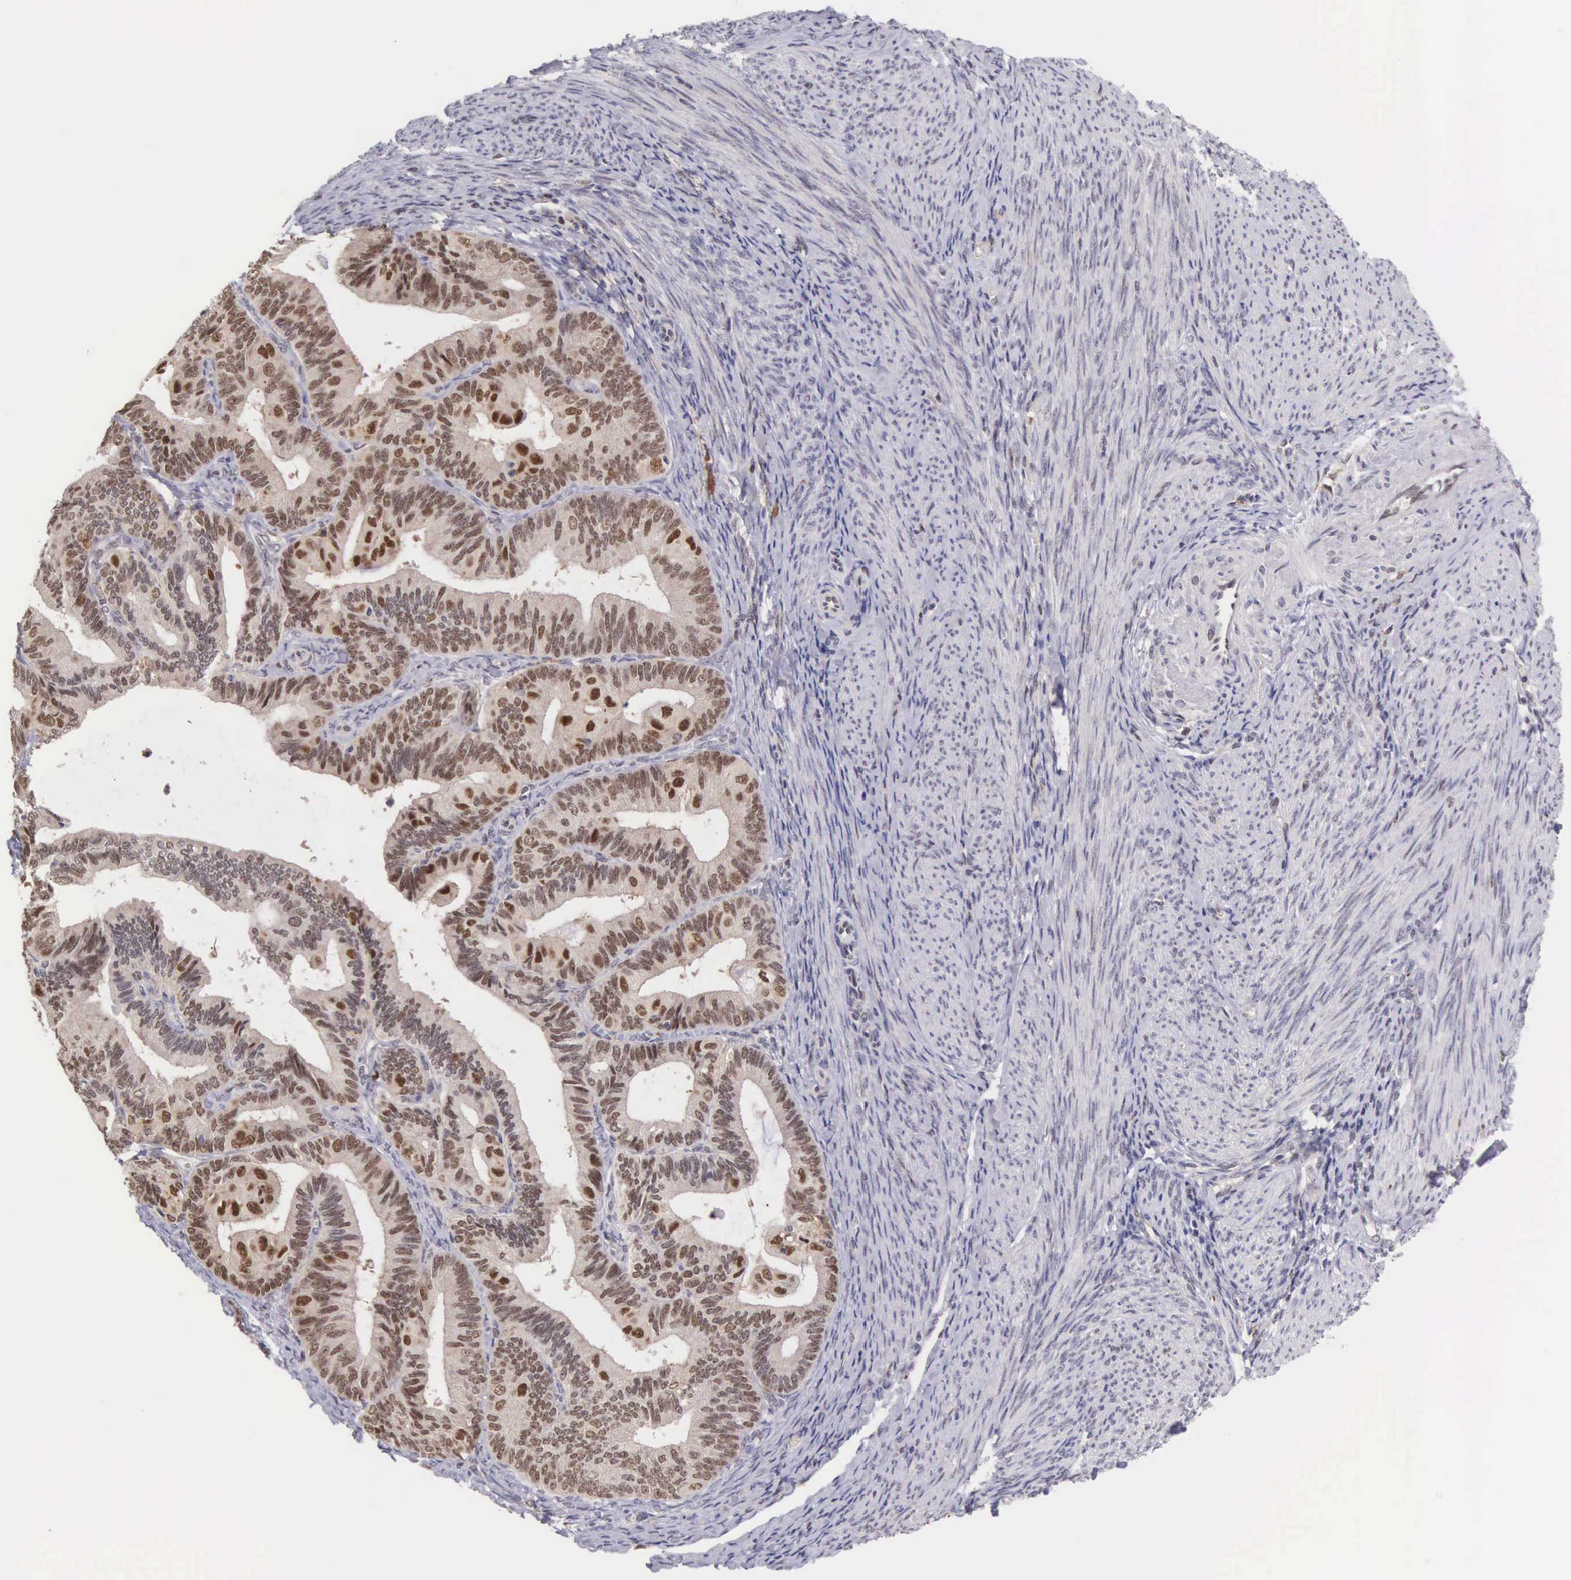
{"staining": {"intensity": "moderate", "quantity": "25%-75%", "location": "nuclear"}, "tissue": "endometrial cancer", "cell_type": "Tumor cells", "image_type": "cancer", "snomed": [{"axis": "morphology", "description": "Adenocarcinoma, NOS"}, {"axis": "topography", "description": "Endometrium"}], "caption": "A high-resolution photomicrograph shows immunohistochemistry (IHC) staining of endometrial cancer, which reveals moderate nuclear staining in approximately 25%-75% of tumor cells.", "gene": "GRK3", "patient": {"sex": "female", "age": 63}}